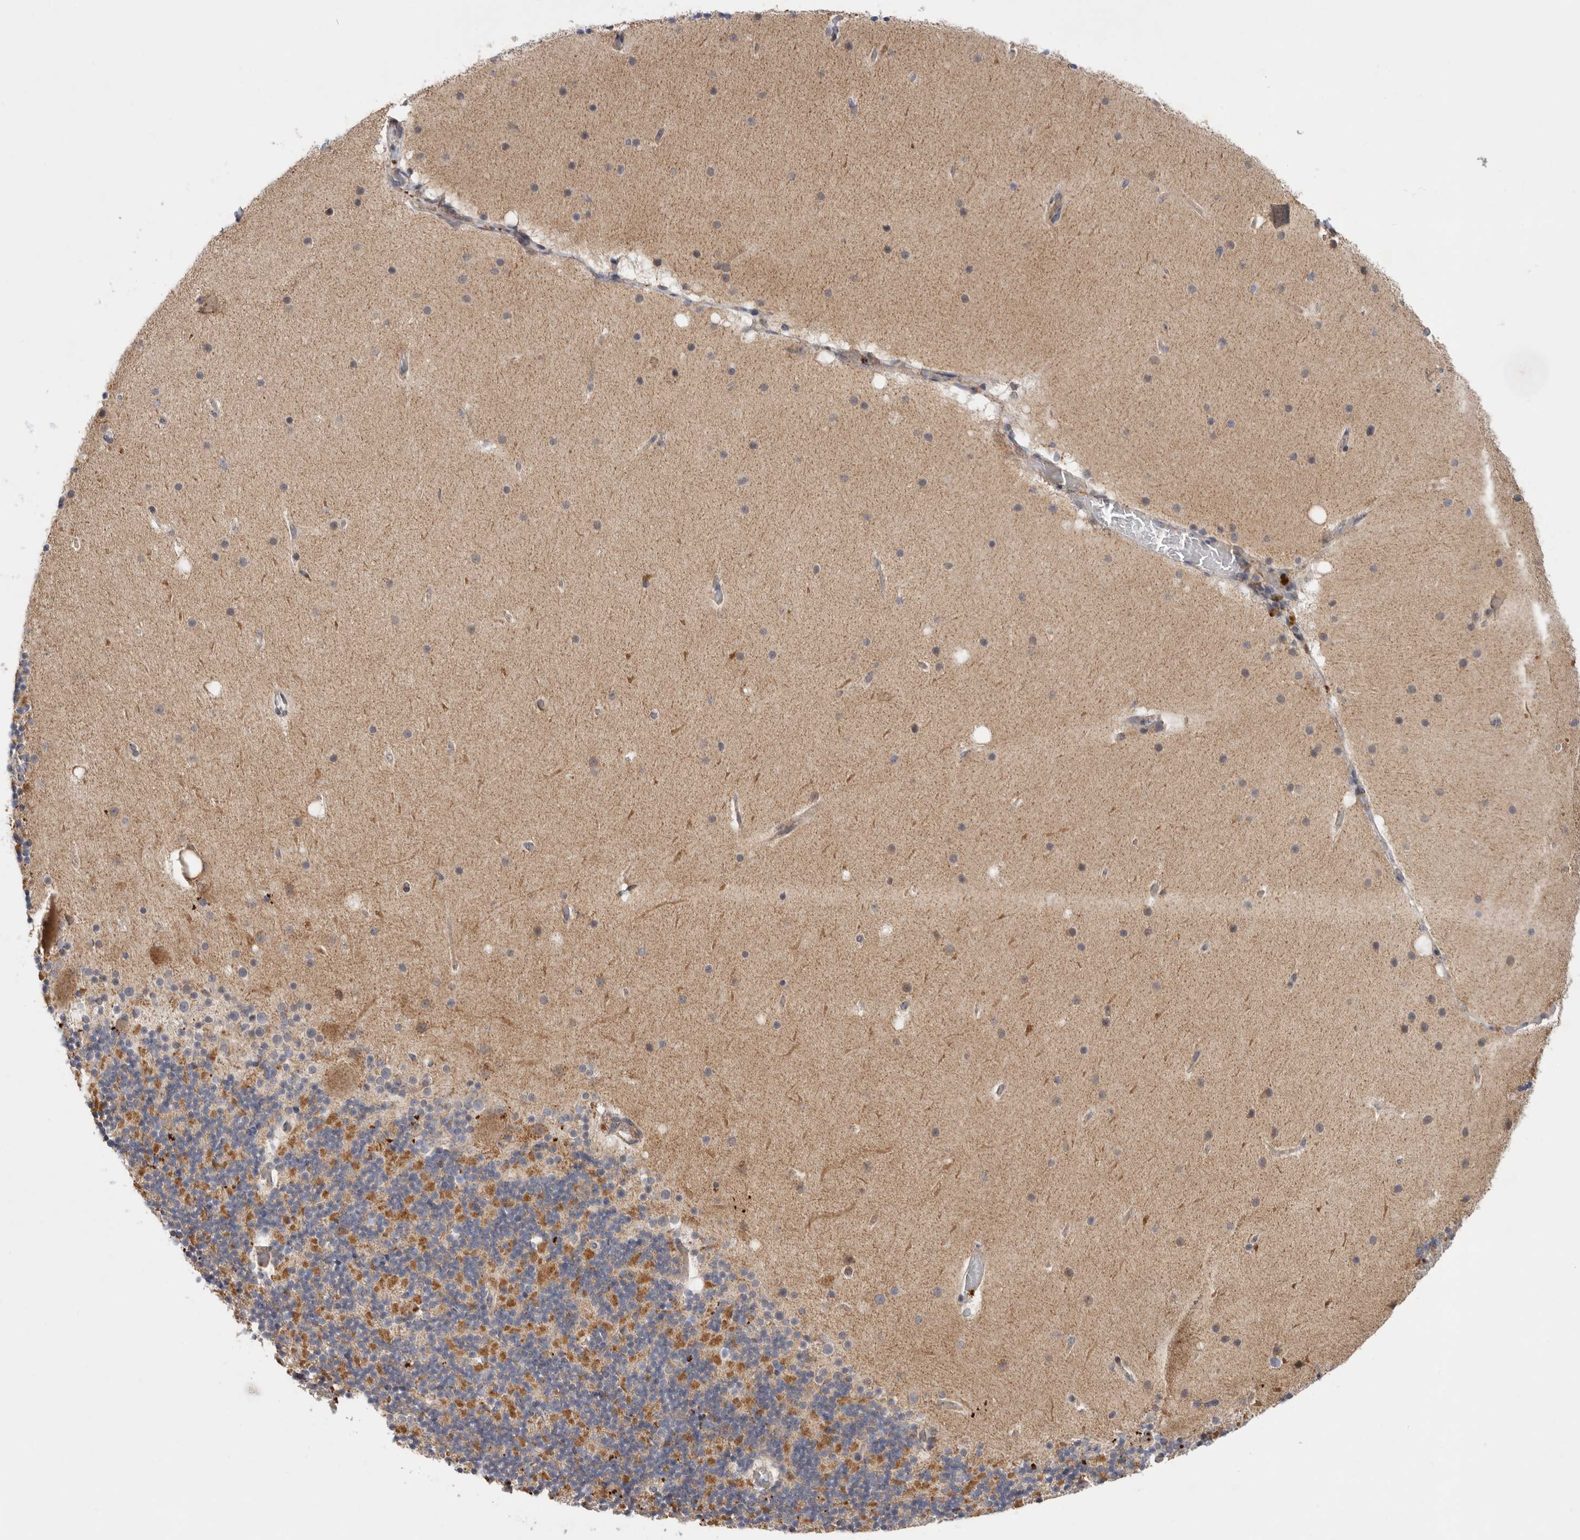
{"staining": {"intensity": "moderate", "quantity": "25%-75%", "location": "cytoplasmic/membranous"}, "tissue": "cerebellum", "cell_type": "Cells in granular layer", "image_type": "normal", "snomed": [{"axis": "morphology", "description": "Normal tissue, NOS"}, {"axis": "topography", "description": "Cerebellum"}], "caption": "The immunohistochemical stain labels moderate cytoplasmic/membranous staining in cells in granular layer of benign cerebellum. Ihc stains the protein in brown and the nuclei are stained blue.", "gene": "MTFR1L", "patient": {"sex": "male", "age": 57}}